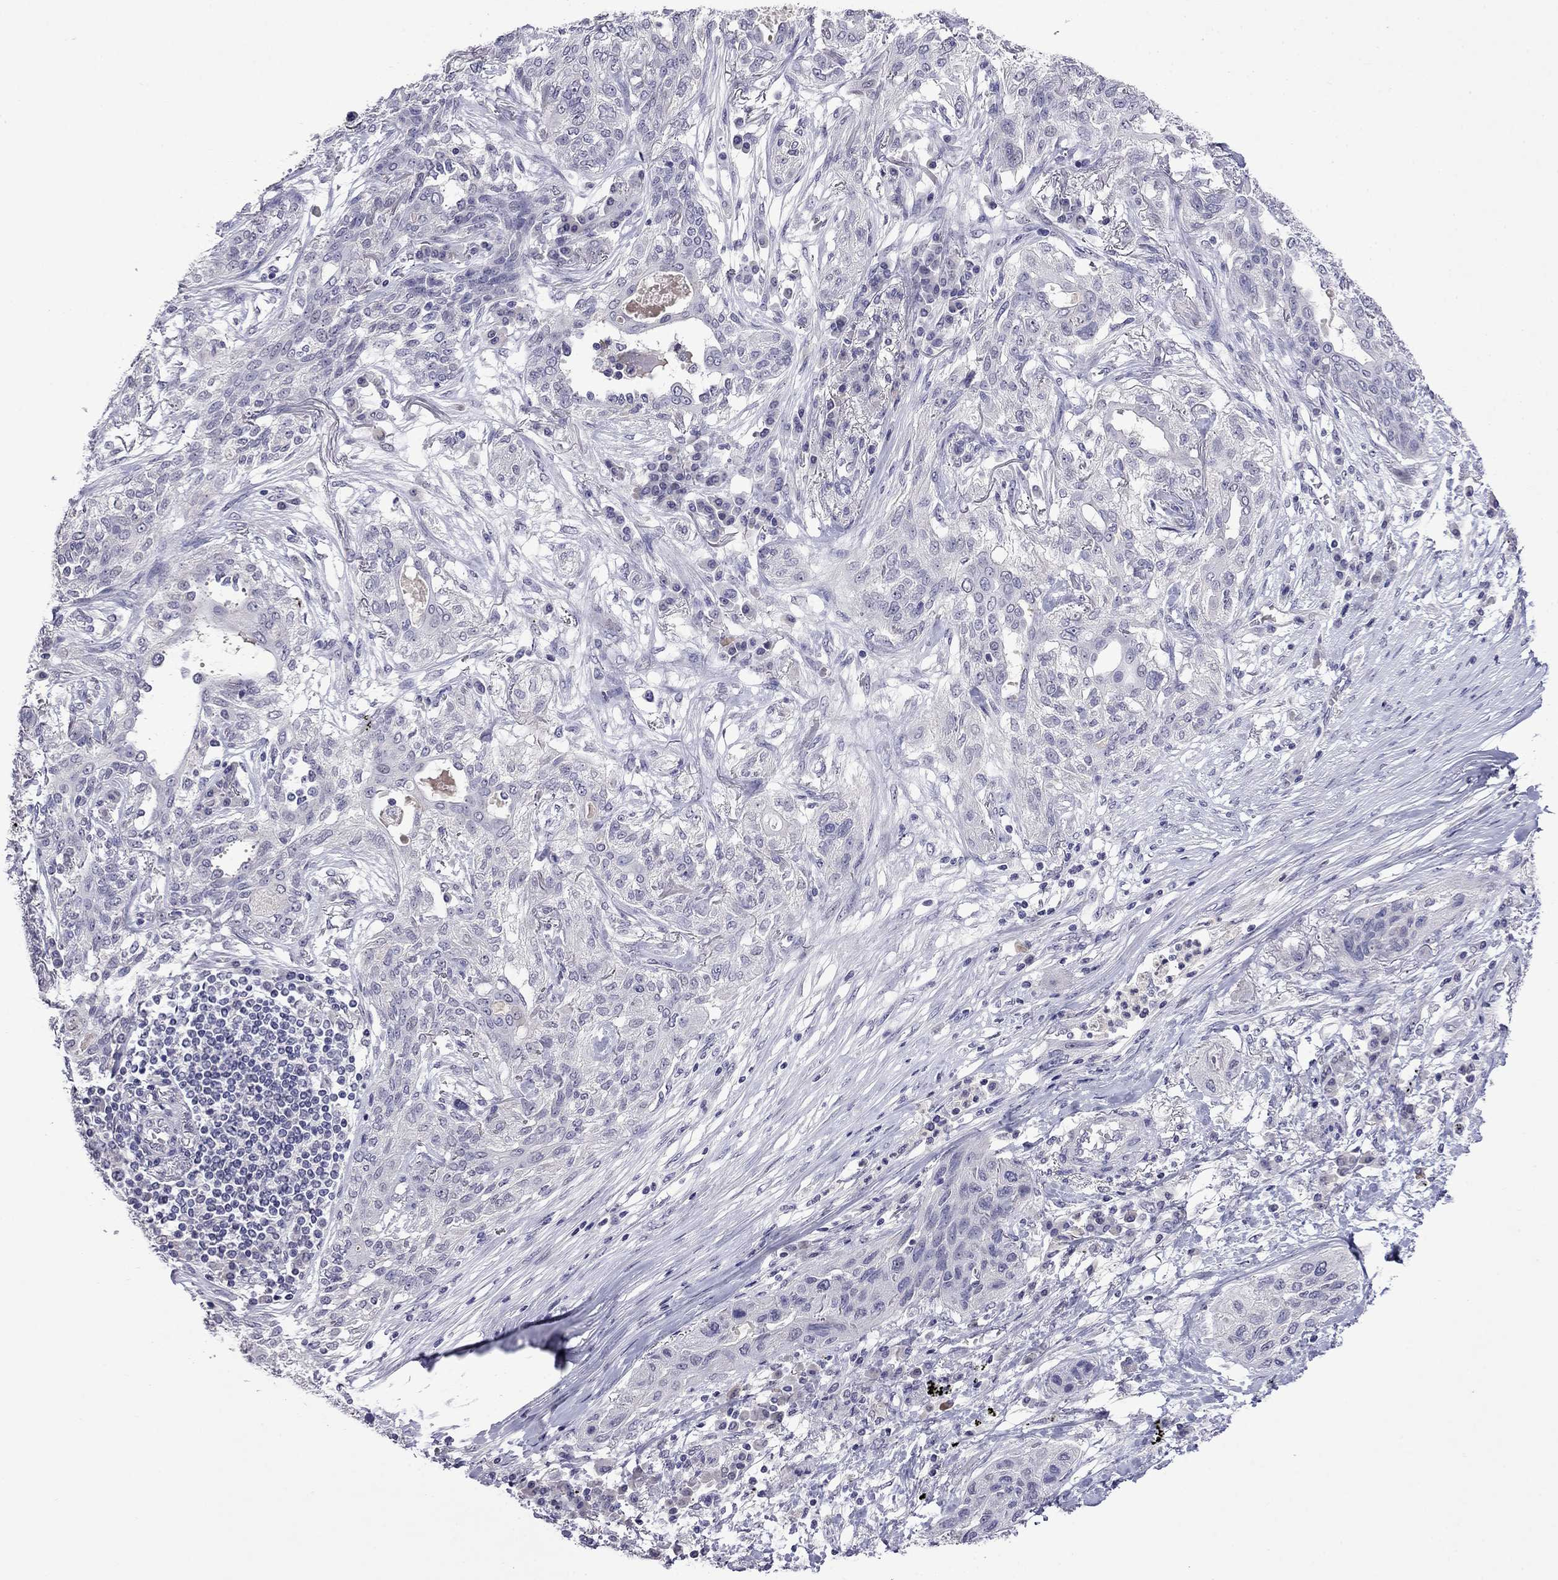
{"staining": {"intensity": "negative", "quantity": "none", "location": "none"}, "tissue": "lung cancer", "cell_type": "Tumor cells", "image_type": "cancer", "snomed": [{"axis": "morphology", "description": "Squamous cell carcinoma, NOS"}, {"axis": "topography", "description": "Lung"}], "caption": "IHC image of neoplastic tissue: lung cancer (squamous cell carcinoma) stained with DAB shows no significant protein positivity in tumor cells.", "gene": "STAR", "patient": {"sex": "female", "age": 70}}